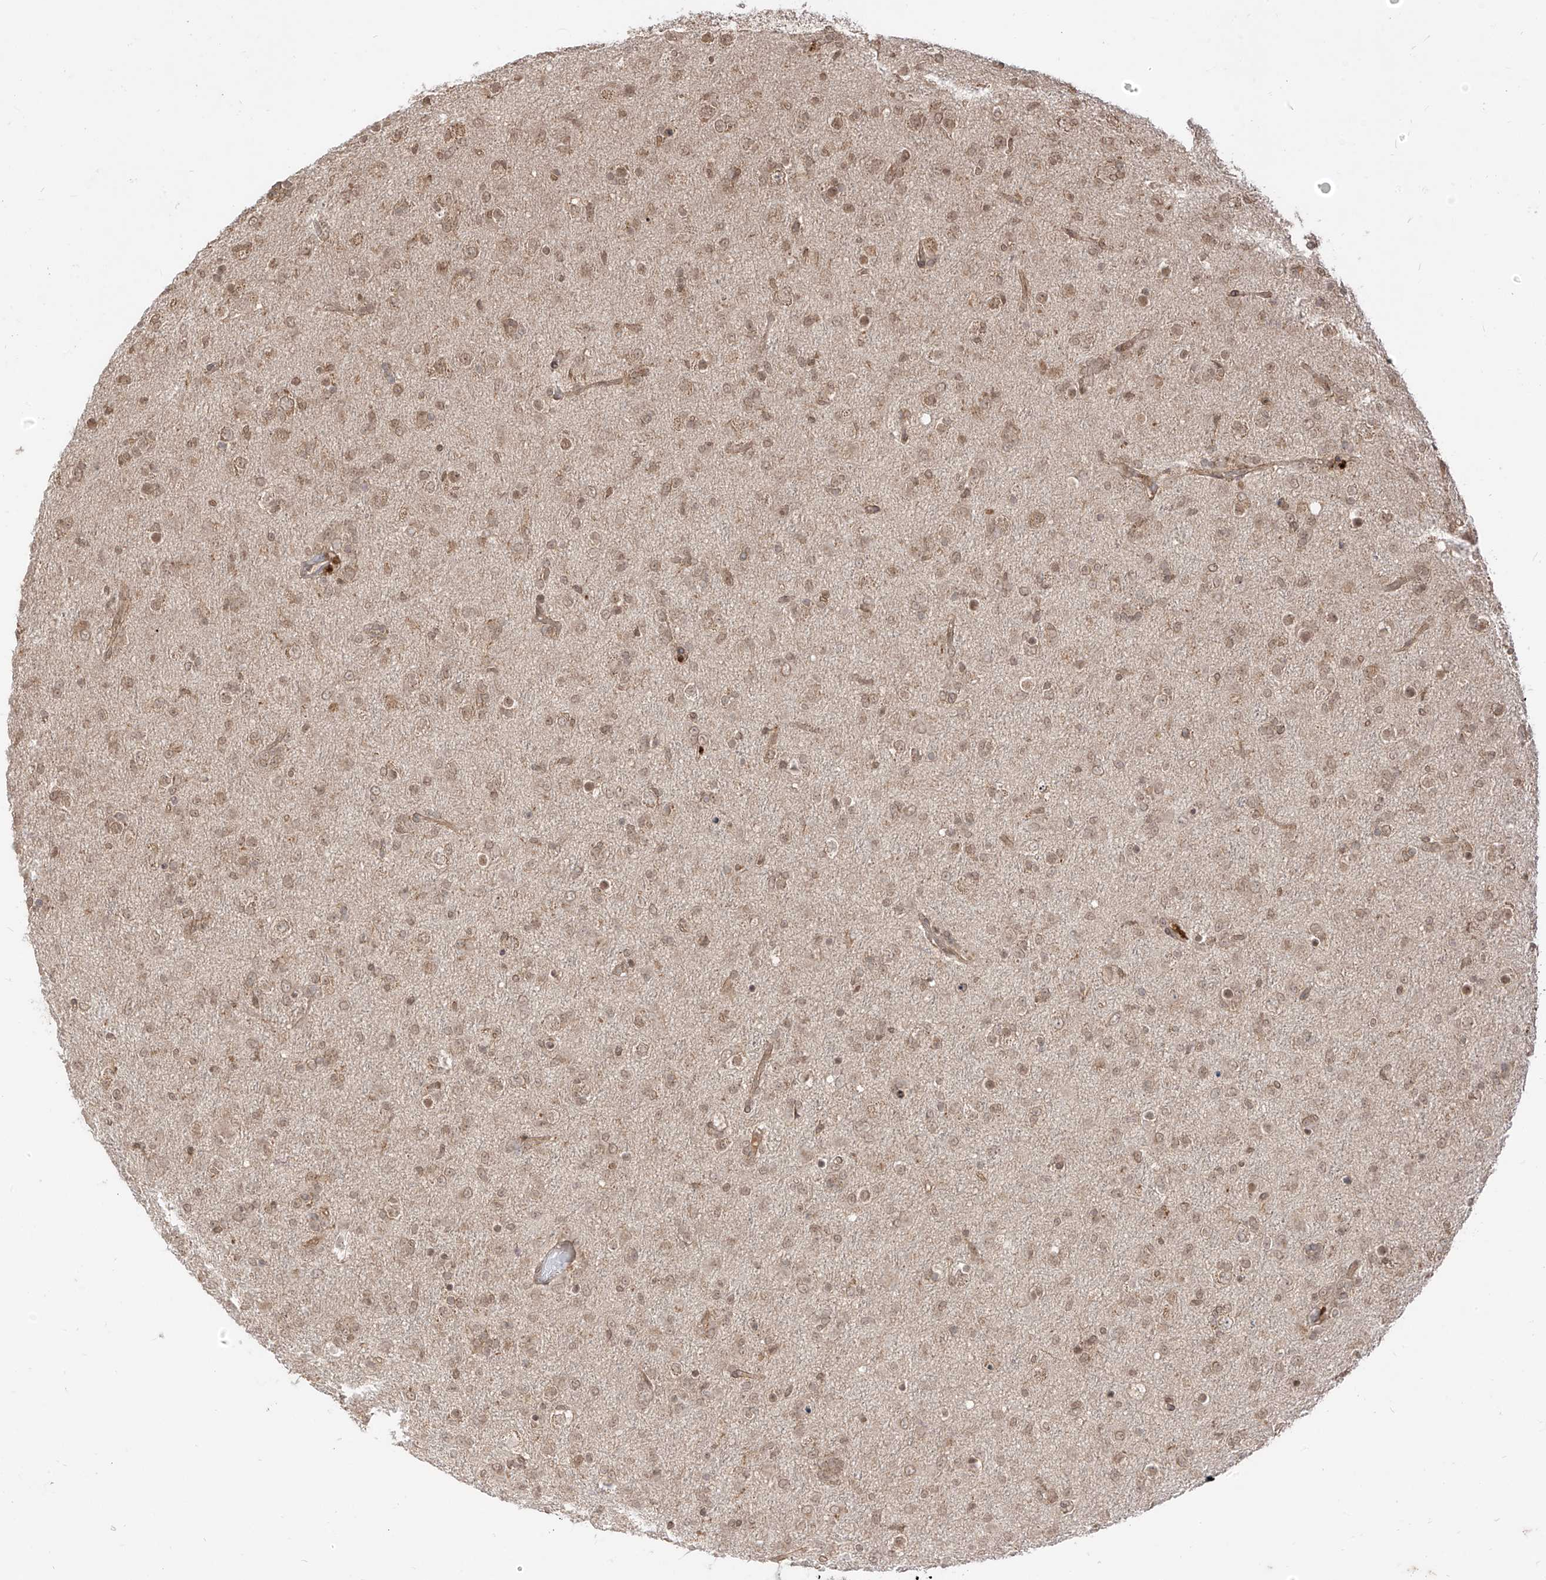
{"staining": {"intensity": "weak", "quantity": ">75%", "location": "nuclear"}, "tissue": "glioma", "cell_type": "Tumor cells", "image_type": "cancer", "snomed": [{"axis": "morphology", "description": "Glioma, malignant, Low grade"}, {"axis": "topography", "description": "Brain"}], "caption": "An image of human malignant glioma (low-grade) stained for a protein demonstrates weak nuclear brown staining in tumor cells.", "gene": "LCOR", "patient": {"sex": "male", "age": 65}}